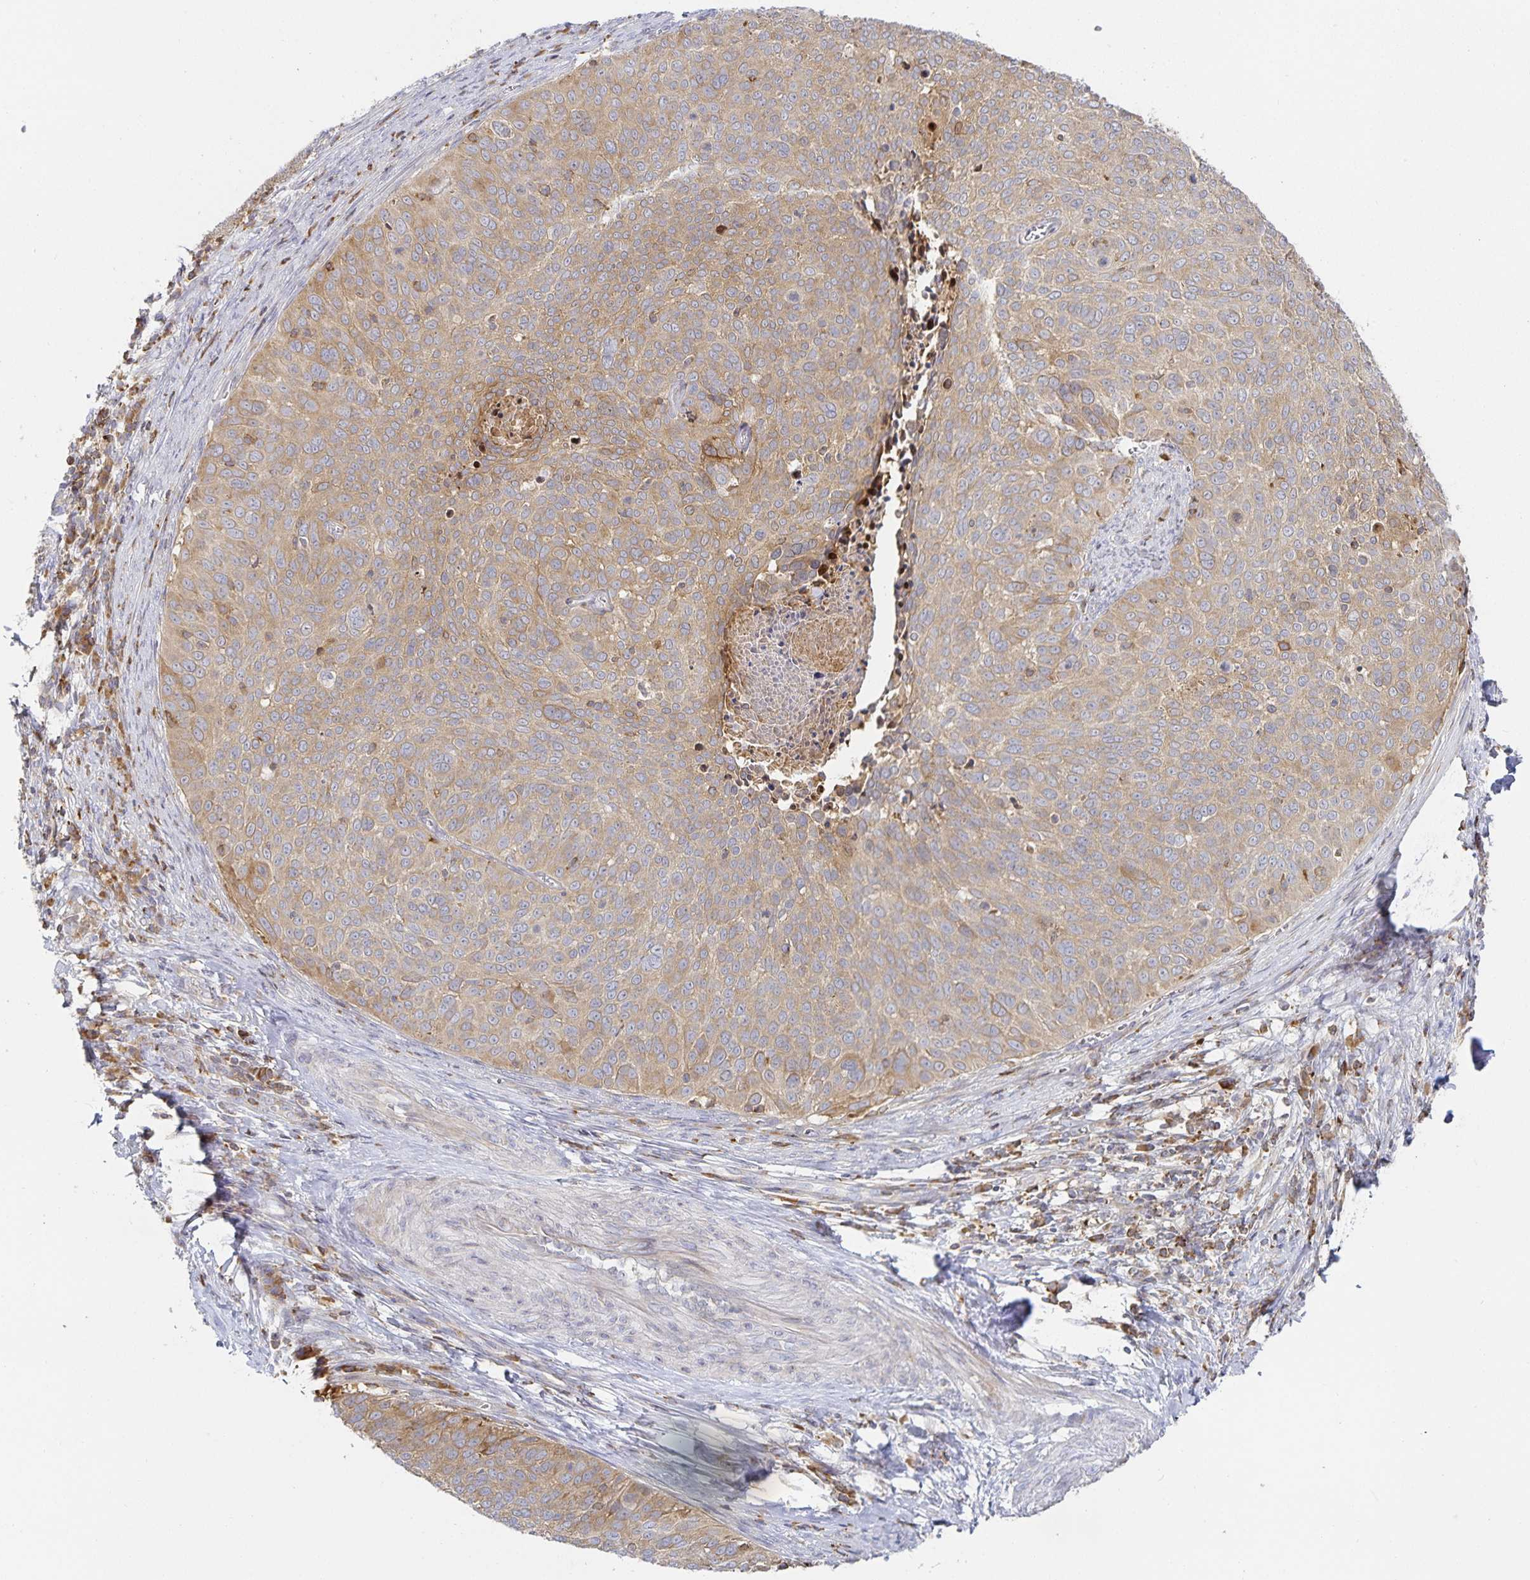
{"staining": {"intensity": "weak", "quantity": "25%-75%", "location": "cytoplasmic/membranous"}, "tissue": "cervical cancer", "cell_type": "Tumor cells", "image_type": "cancer", "snomed": [{"axis": "morphology", "description": "Squamous cell carcinoma, NOS"}, {"axis": "topography", "description": "Cervix"}], "caption": "Immunohistochemistry image of neoplastic tissue: cervical cancer (squamous cell carcinoma) stained using immunohistochemistry exhibits low levels of weak protein expression localized specifically in the cytoplasmic/membranous of tumor cells, appearing as a cytoplasmic/membranous brown color.", "gene": "NOMO1", "patient": {"sex": "female", "age": 39}}